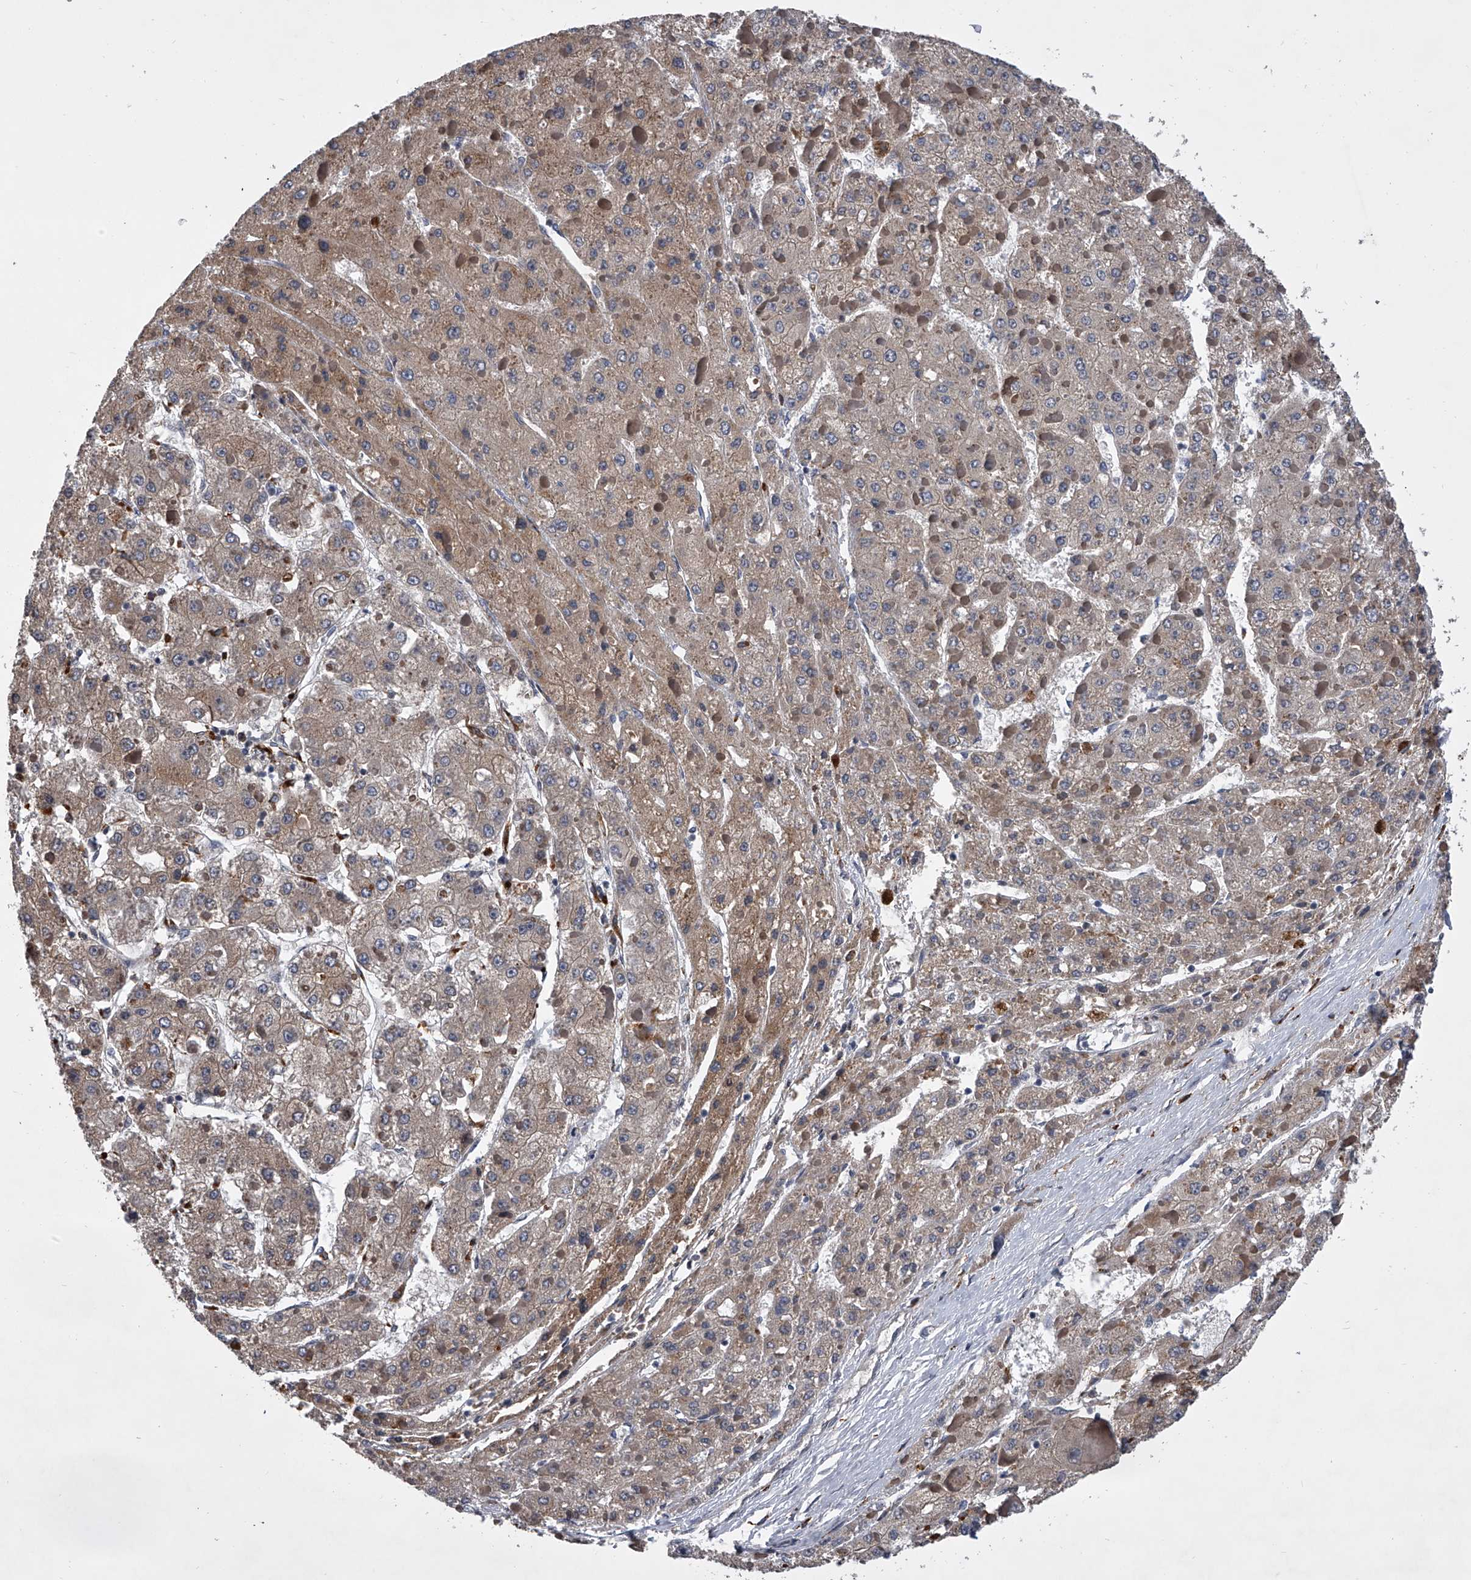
{"staining": {"intensity": "weak", "quantity": ">75%", "location": "cytoplasmic/membranous"}, "tissue": "liver cancer", "cell_type": "Tumor cells", "image_type": "cancer", "snomed": [{"axis": "morphology", "description": "Carcinoma, Hepatocellular, NOS"}, {"axis": "topography", "description": "Liver"}], "caption": "Liver hepatocellular carcinoma was stained to show a protein in brown. There is low levels of weak cytoplasmic/membranous positivity in about >75% of tumor cells. The staining was performed using DAB (3,3'-diaminobenzidine) to visualize the protein expression in brown, while the nuclei were stained in blue with hematoxylin (Magnification: 20x).", "gene": "TRIM8", "patient": {"sex": "female", "age": 73}}